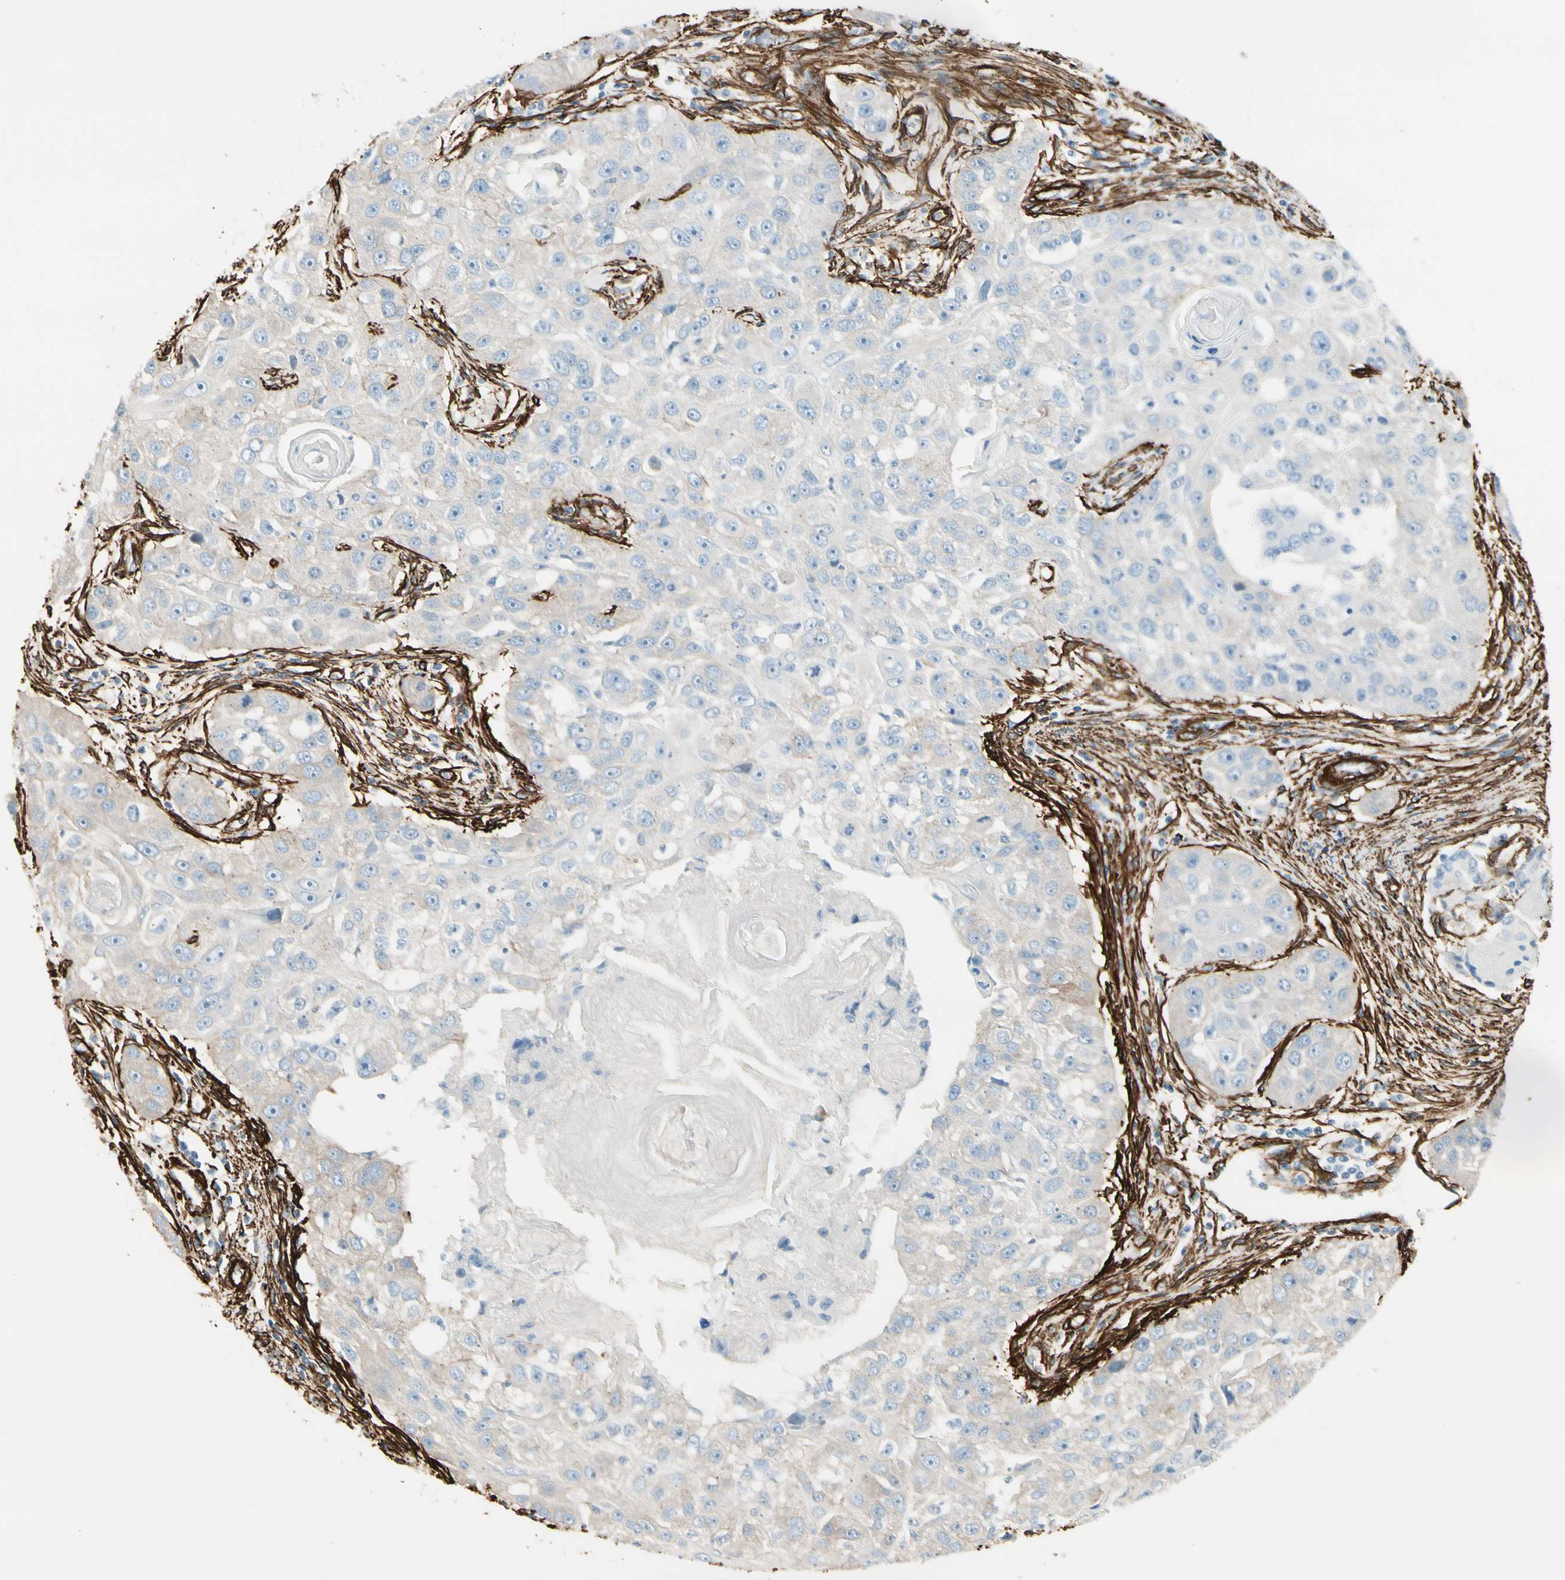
{"staining": {"intensity": "negative", "quantity": "none", "location": "none"}, "tissue": "head and neck cancer", "cell_type": "Tumor cells", "image_type": "cancer", "snomed": [{"axis": "morphology", "description": "Normal tissue, NOS"}, {"axis": "morphology", "description": "Squamous cell carcinoma, NOS"}, {"axis": "topography", "description": "Skeletal muscle"}, {"axis": "topography", "description": "Head-Neck"}], "caption": "There is no significant positivity in tumor cells of head and neck cancer (squamous cell carcinoma).", "gene": "CALD1", "patient": {"sex": "male", "age": 51}}